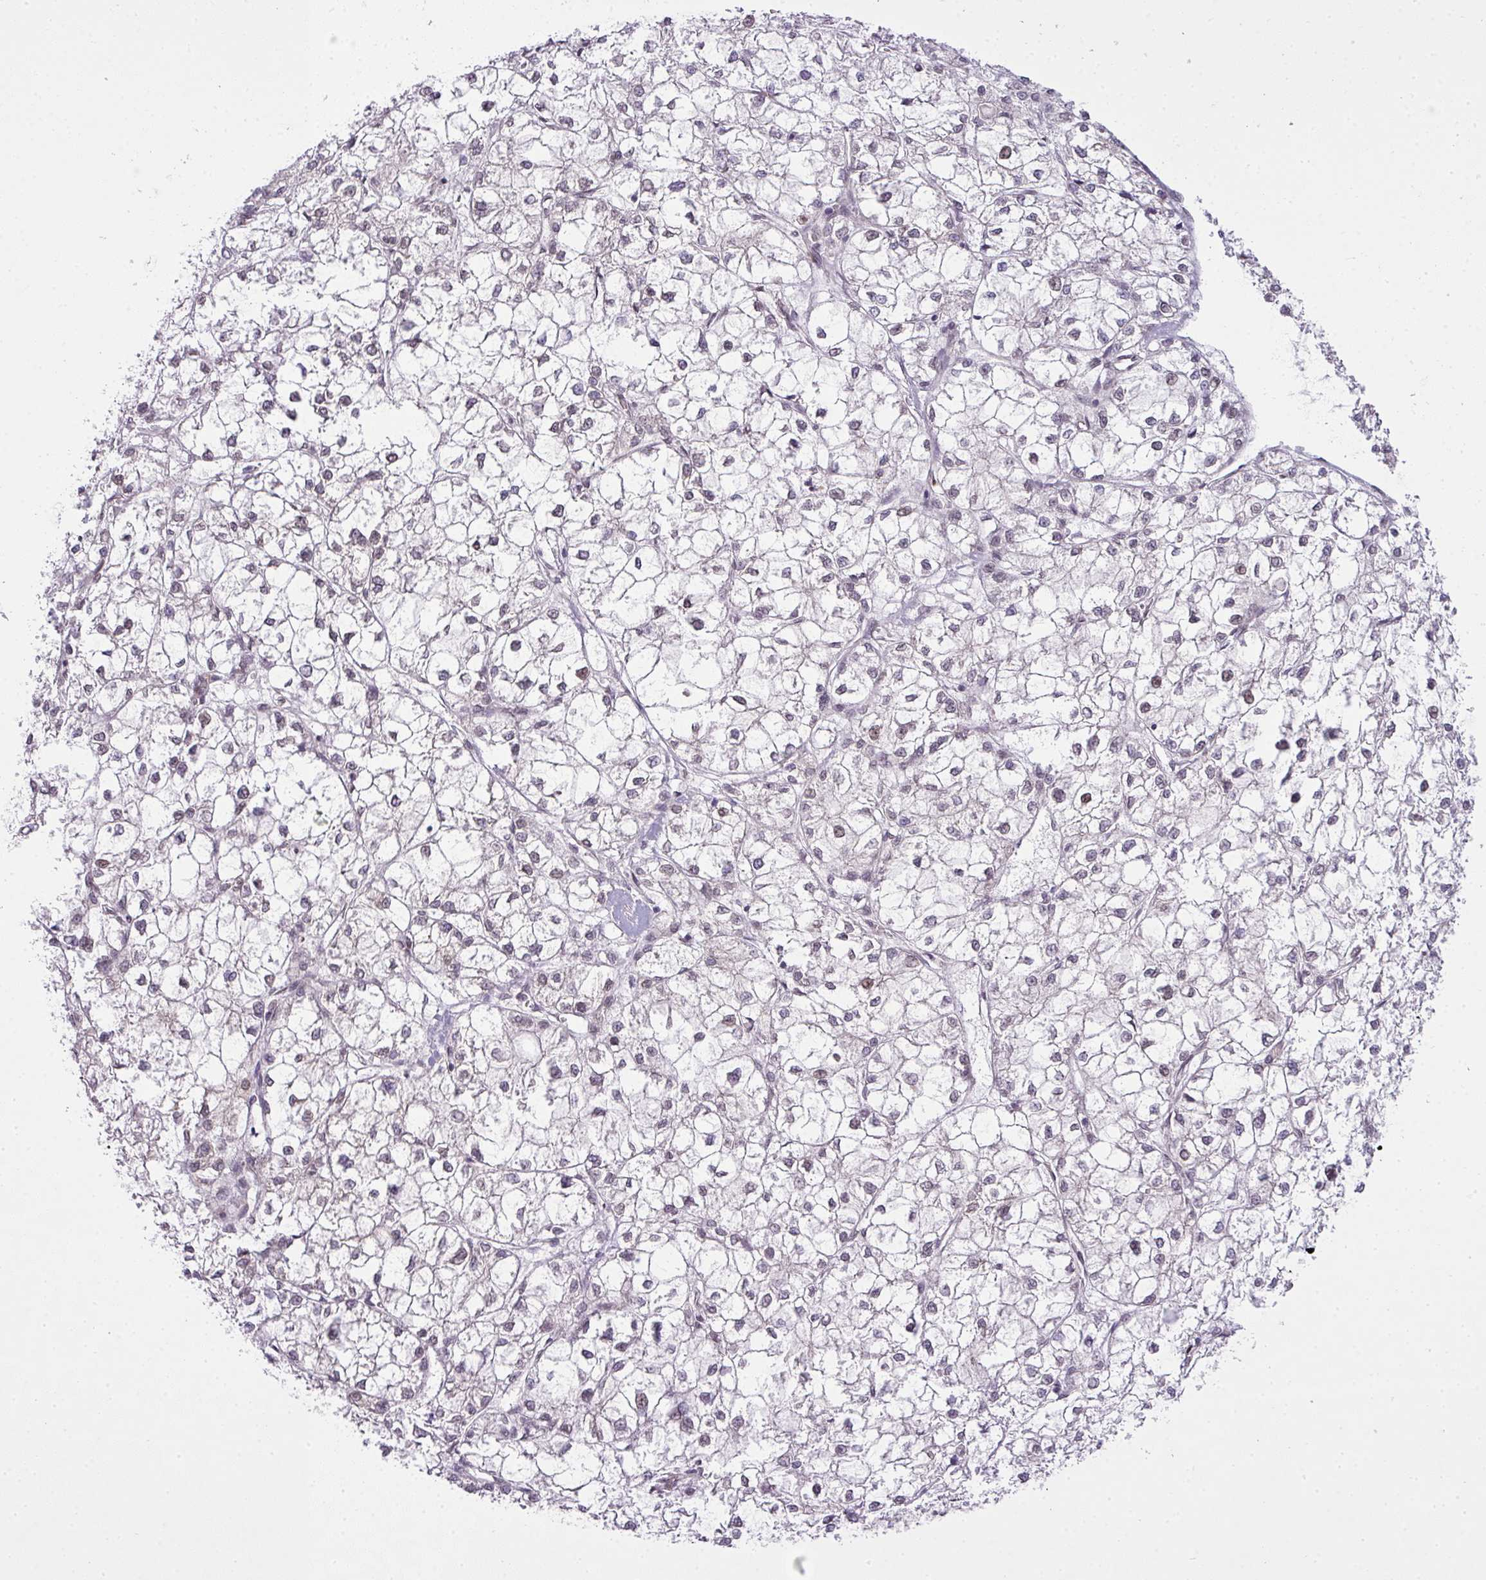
{"staining": {"intensity": "negative", "quantity": "none", "location": "none"}, "tissue": "liver cancer", "cell_type": "Tumor cells", "image_type": "cancer", "snomed": [{"axis": "morphology", "description": "Carcinoma, Hepatocellular, NOS"}, {"axis": "topography", "description": "Liver"}], "caption": "Immunohistochemistry photomicrograph of neoplastic tissue: liver cancer (hepatocellular carcinoma) stained with DAB demonstrates no significant protein expression in tumor cells.", "gene": "COX18", "patient": {"sex": "female", "age": 43}}